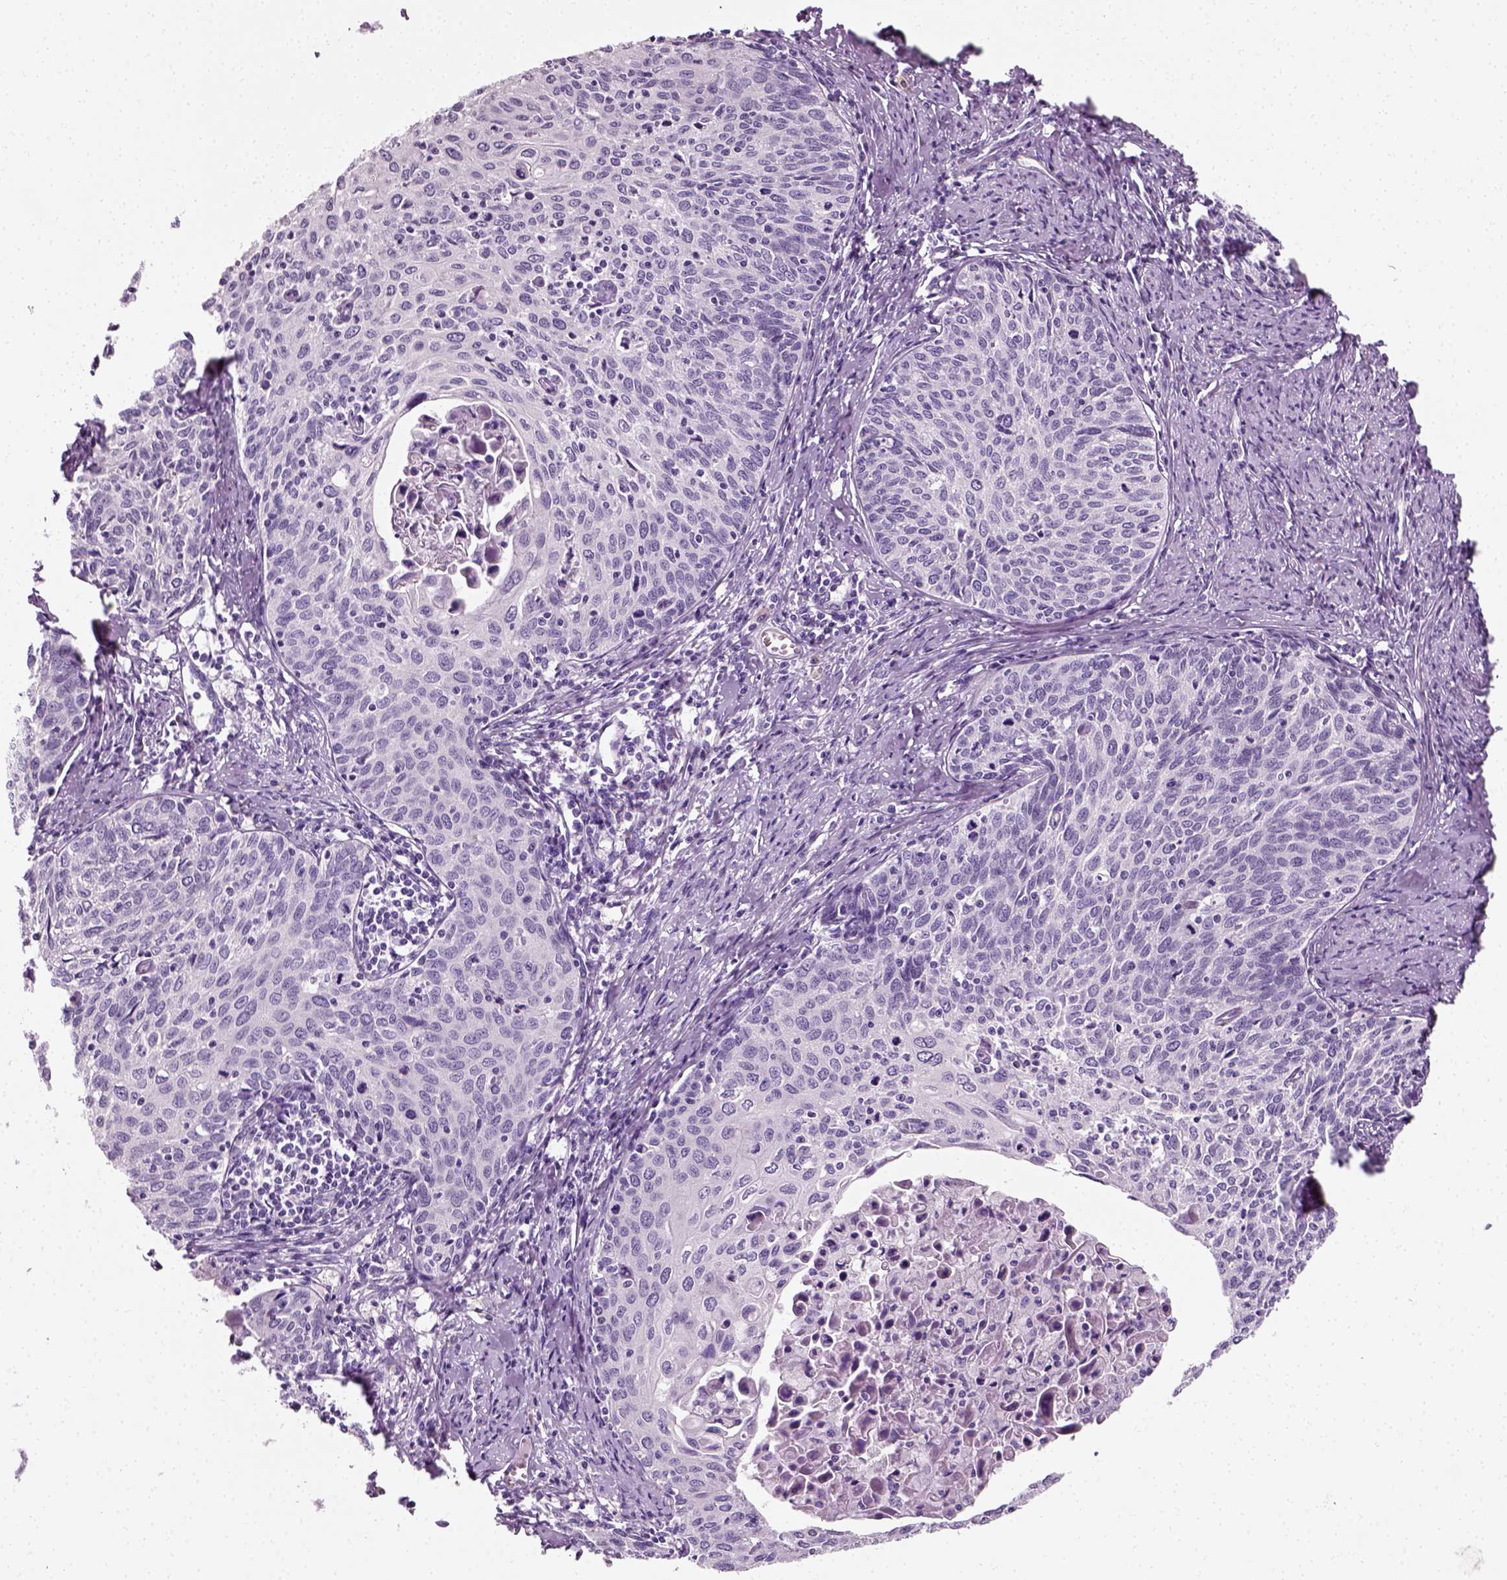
{"staining": {"intensity": "negative", "quantity": "none", "location": "none"}, "tissue": "cervical cancer", "cell_type": "Tumor cells", "image_type": "cancer", "snomed": [{"axis": "morphology", "description": "Squamous cell carcinoma, NOS"}, {"axis": "topography", "description": "Cervix"}], "caption": "Human cervical cancer stained for a protein using immunohistochemistry (IHC) exhibits no positivity in tumor cells.", "gene": "SPATA31E1", "patient": {"sex": "female", "age": 62}}